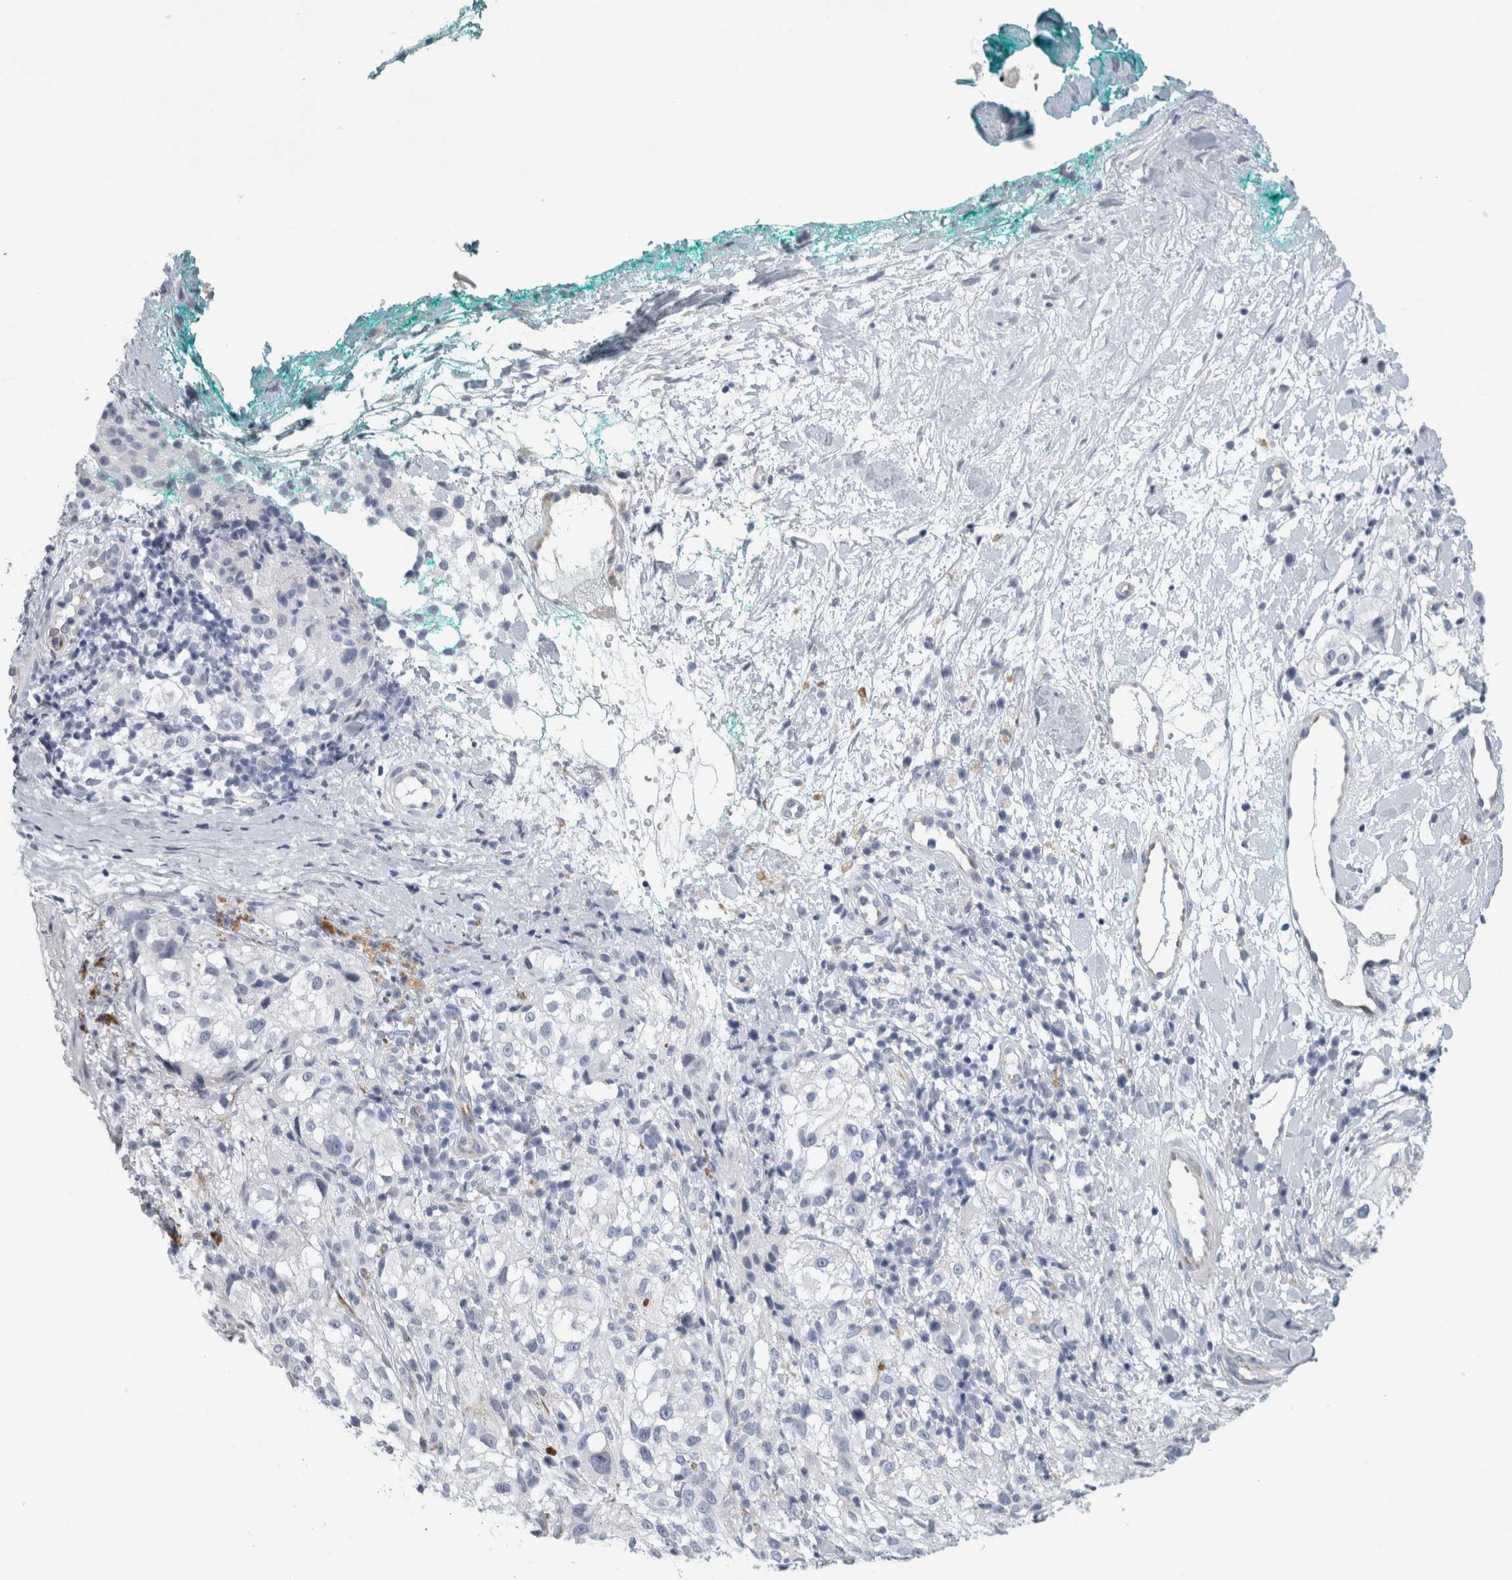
{"staining": {"intensity": "negative", "quantity": "none", "location": "none"}, "tissue": "melanoma", "cell_type": "Tumor cells", "image_type": "cancer", "snomed": [{"axis": "morphology", "description": "Necrosis, NOS"}, {"axis": "morphology", "description": "Malignant melanoma, NOS"}, {"axis": "topography", "description": "Skin"}], "caption": "A histopathology image of malignant melanoma stained for a protein displays no brown staining in tumor cells.", "gene": "B3GNT3", "patient": {"sex": "female", "age": 87}}